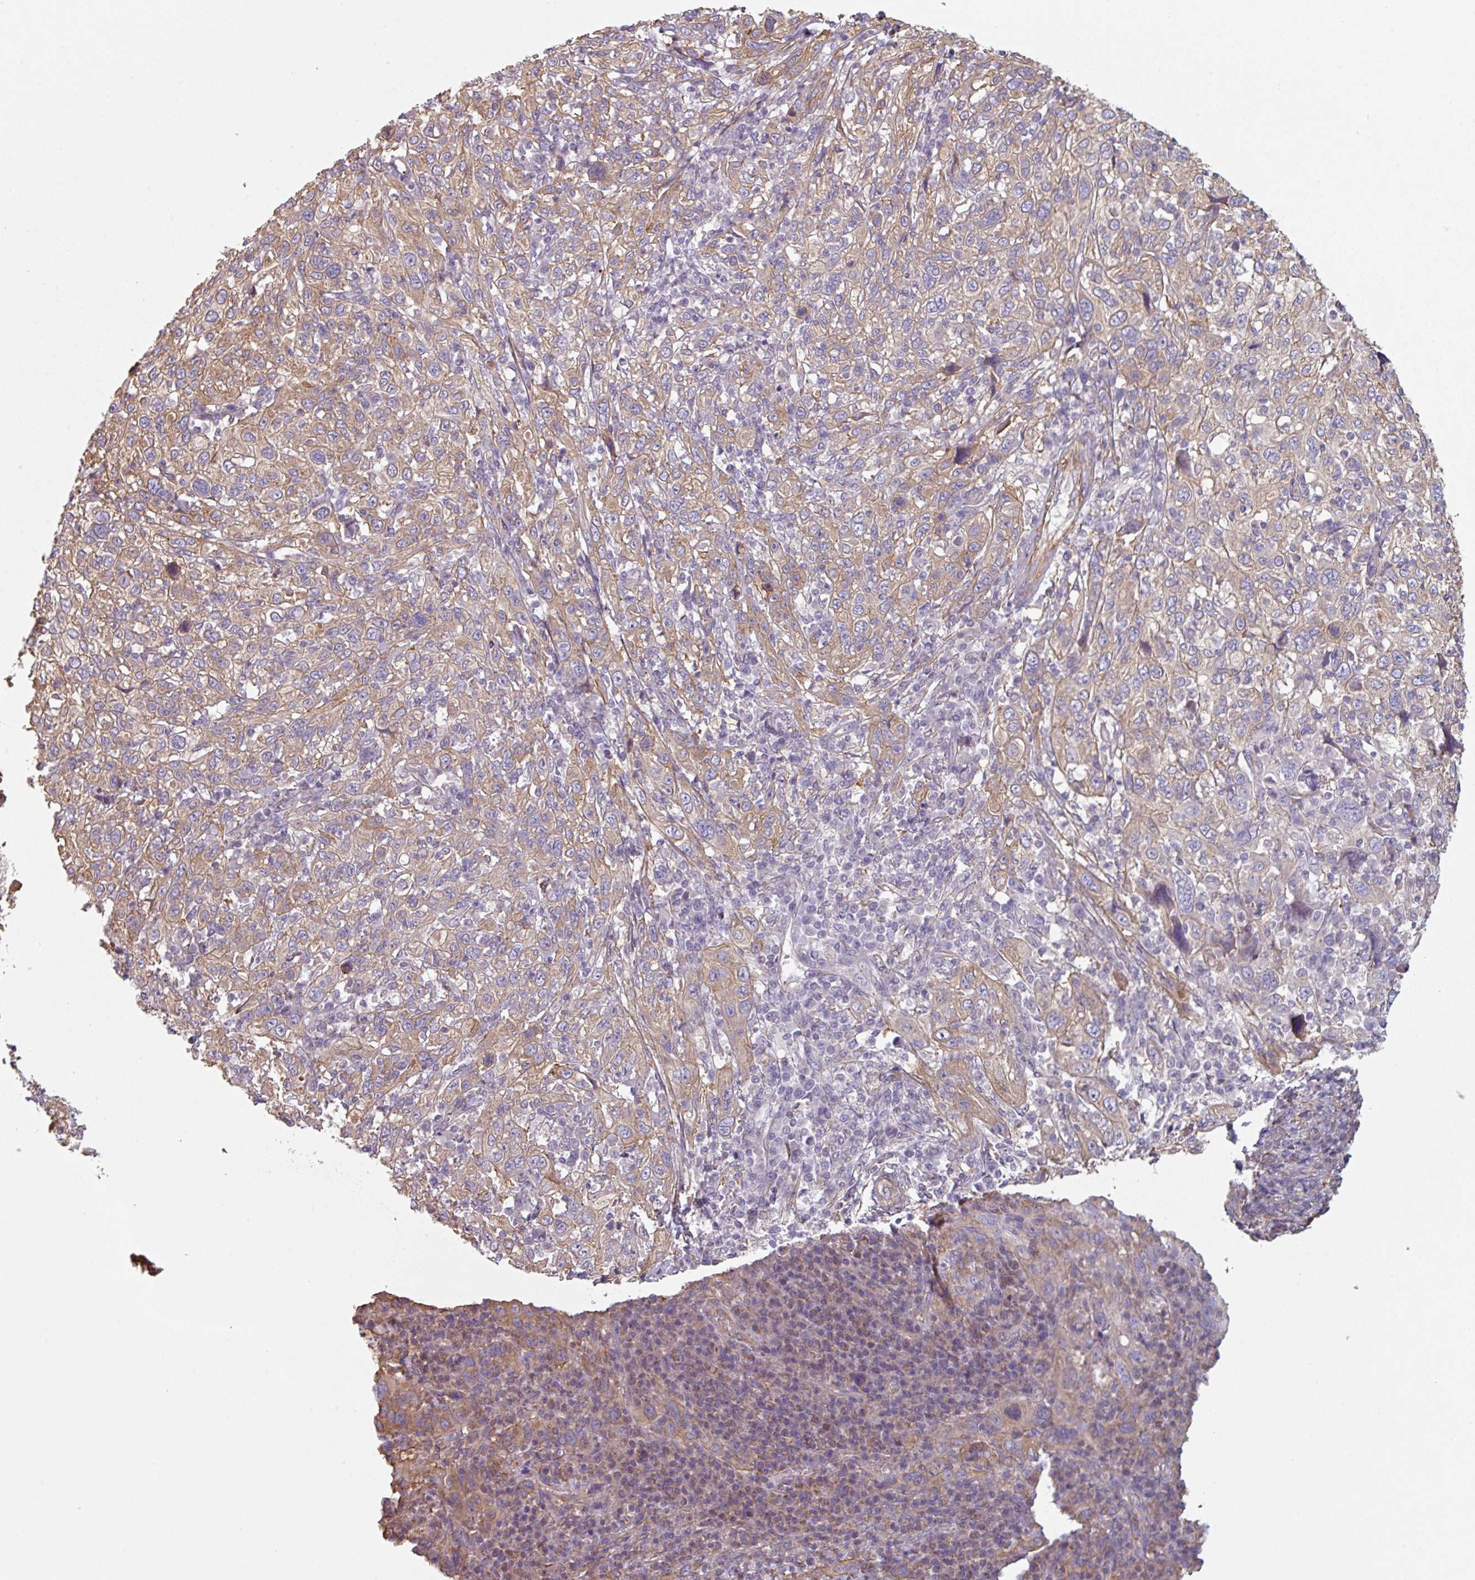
{"staining": {"intensity": "moderate", "quantity": "25%-75%", "location": "cytoplasmic/membranous"}, "tissue": "cervical cancer", "cell_type": "Tumor cells", "image_type": "cancer", "snomed": [{"axis": "morphology", "description": "Squamous cell carcinoma, NOS"}, {"axis": "topography", "description": "Cervix"}], "caption": "Cervical cancer (squamous cell carcinoma) stained with IHC shows moderate cytoplasmic/membranous positivity in about 25%-75% of tumor cells. The staining is performed using DAB (3,3'-diaminobenzidine) brown chromogen to label protein expression. The nuclei are counter-stained blue using hematoxylin.", "gene": "GSTA4", "patient": {"sex": "female", "age": 46}}